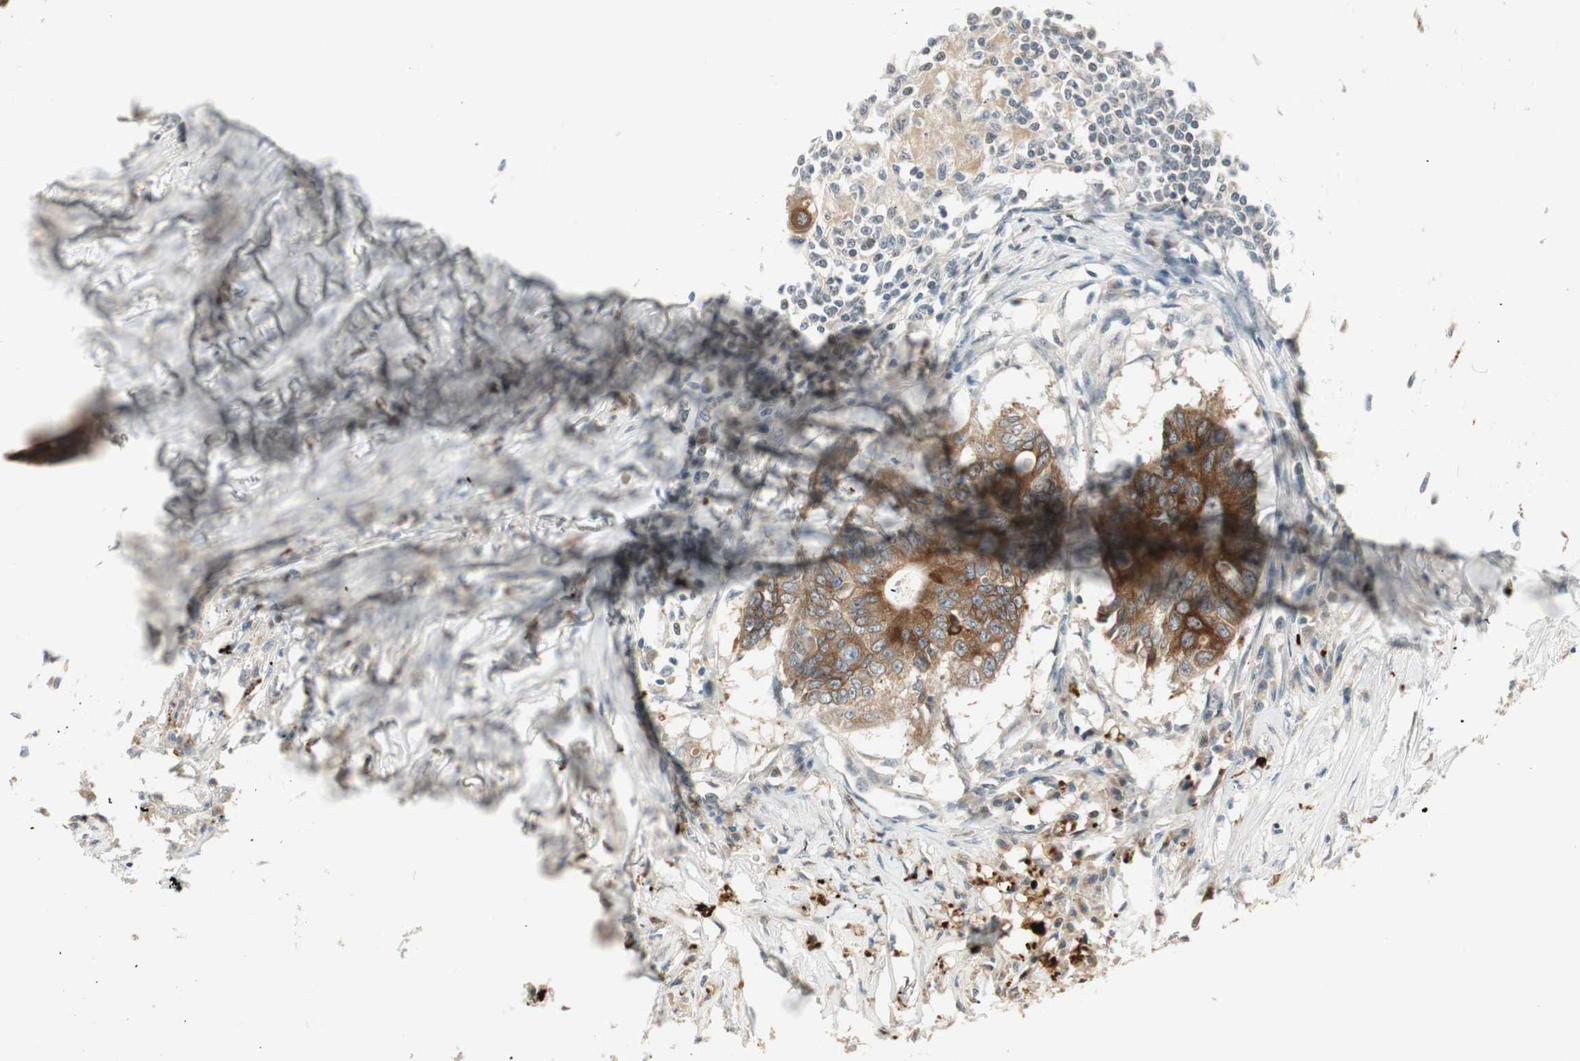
{"staining": {"intensity": "moderate", "quantity": ">75%", "location": "cytoplasmic/membranous"}, "tissue": "colorectal cancer", "cell_type": "Tumor cells", "image_type": "cancer", "snomed": [{"axis": "morphology", "description": "Adenocarcinoma, NOS"}, {"axis": "topography", "description": "Colon"}], "caption": "DAB (3,3'-diaminobenzidine) immunohistochemical staining of human colorectal cancer displays moderate cytoplasmic/membranous protein staining in about >75% of tumor cells.", "gene": "ACSL5", "patient": {"sex": "male", "age": 71}}